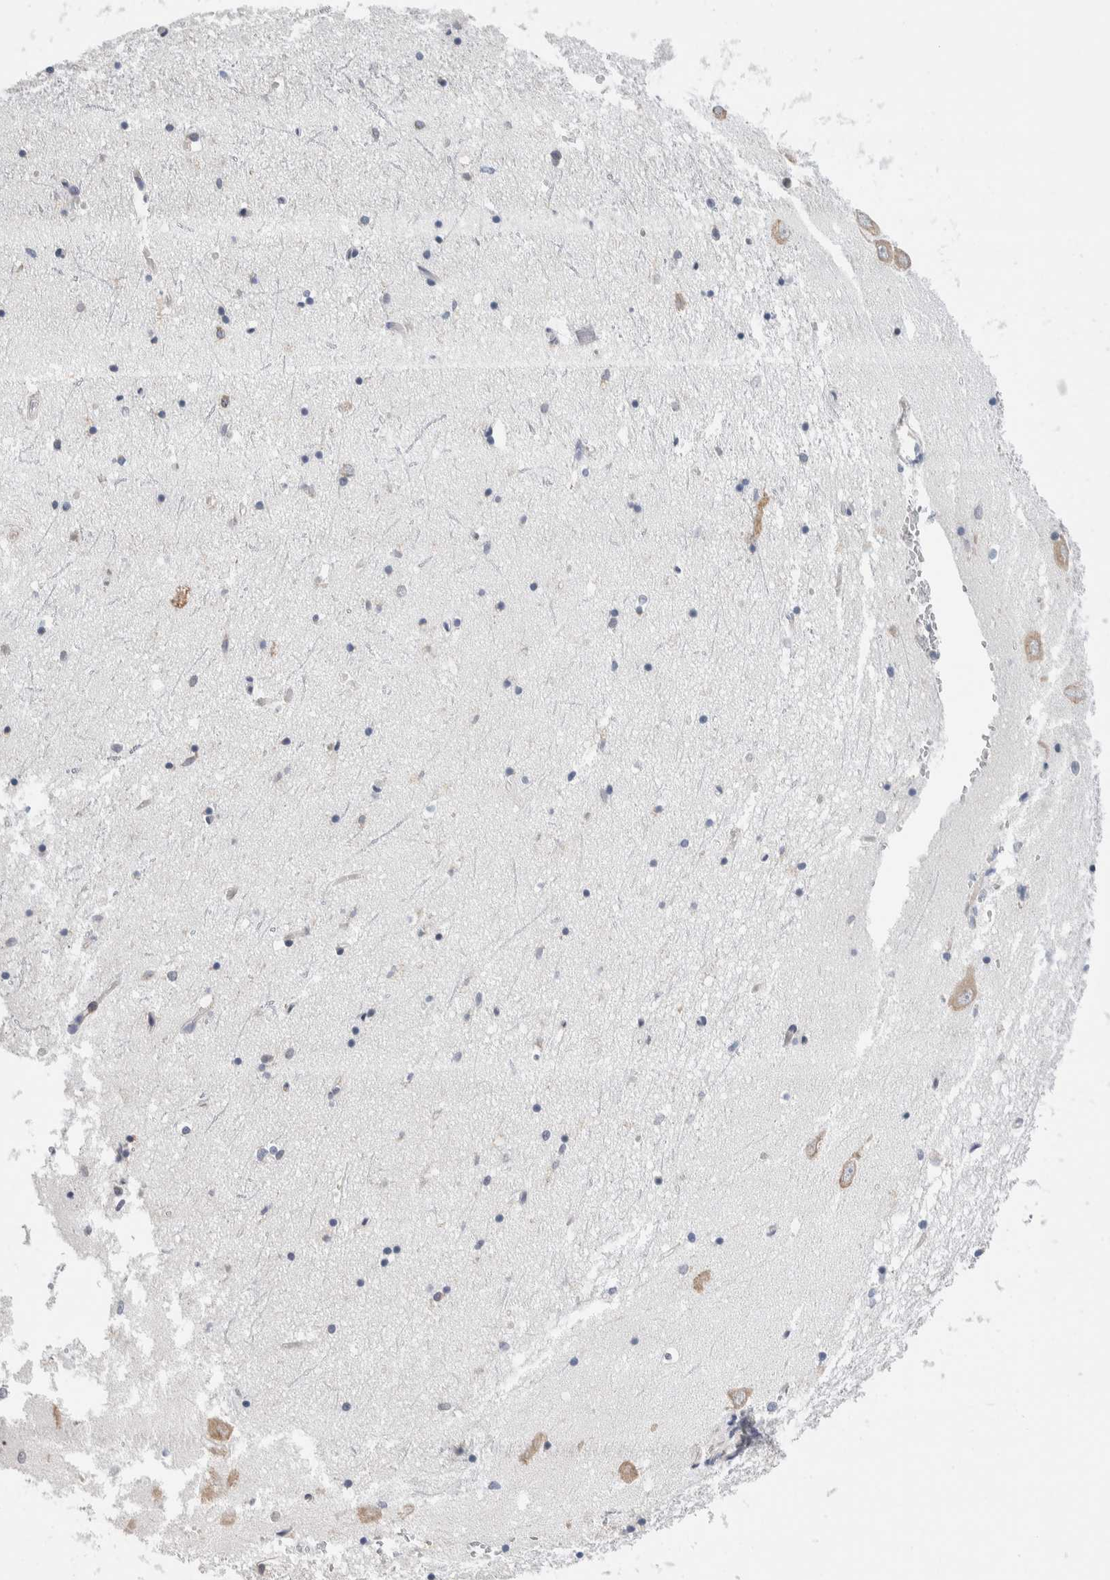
{"staining": {"intensity": "moderate", "quantity": "<25%", "location": "cytoplasmic/membranous"}, "tissue": "hippocampus", "cell_type": "Glial cells", "image_type": "normal", "snomed": [{"axis": "morphology", "description": "Normal tissue, NOS"}, {"axis": "topography", "description": "Hippocampus"}], "caption": "Glial cells exhibit low levels of moderate cytoplasmic/membranous positivity in approximately <25% of cells in unremarkable human hippocampus. (Stains: DAB (3,3'-diaminobenzidine) in brown, nuclei in blue, Microscopy: brightfield microscopy at high magnification).", "gene": "RACK1", "patient": {"sex": "male", "age": 70}}